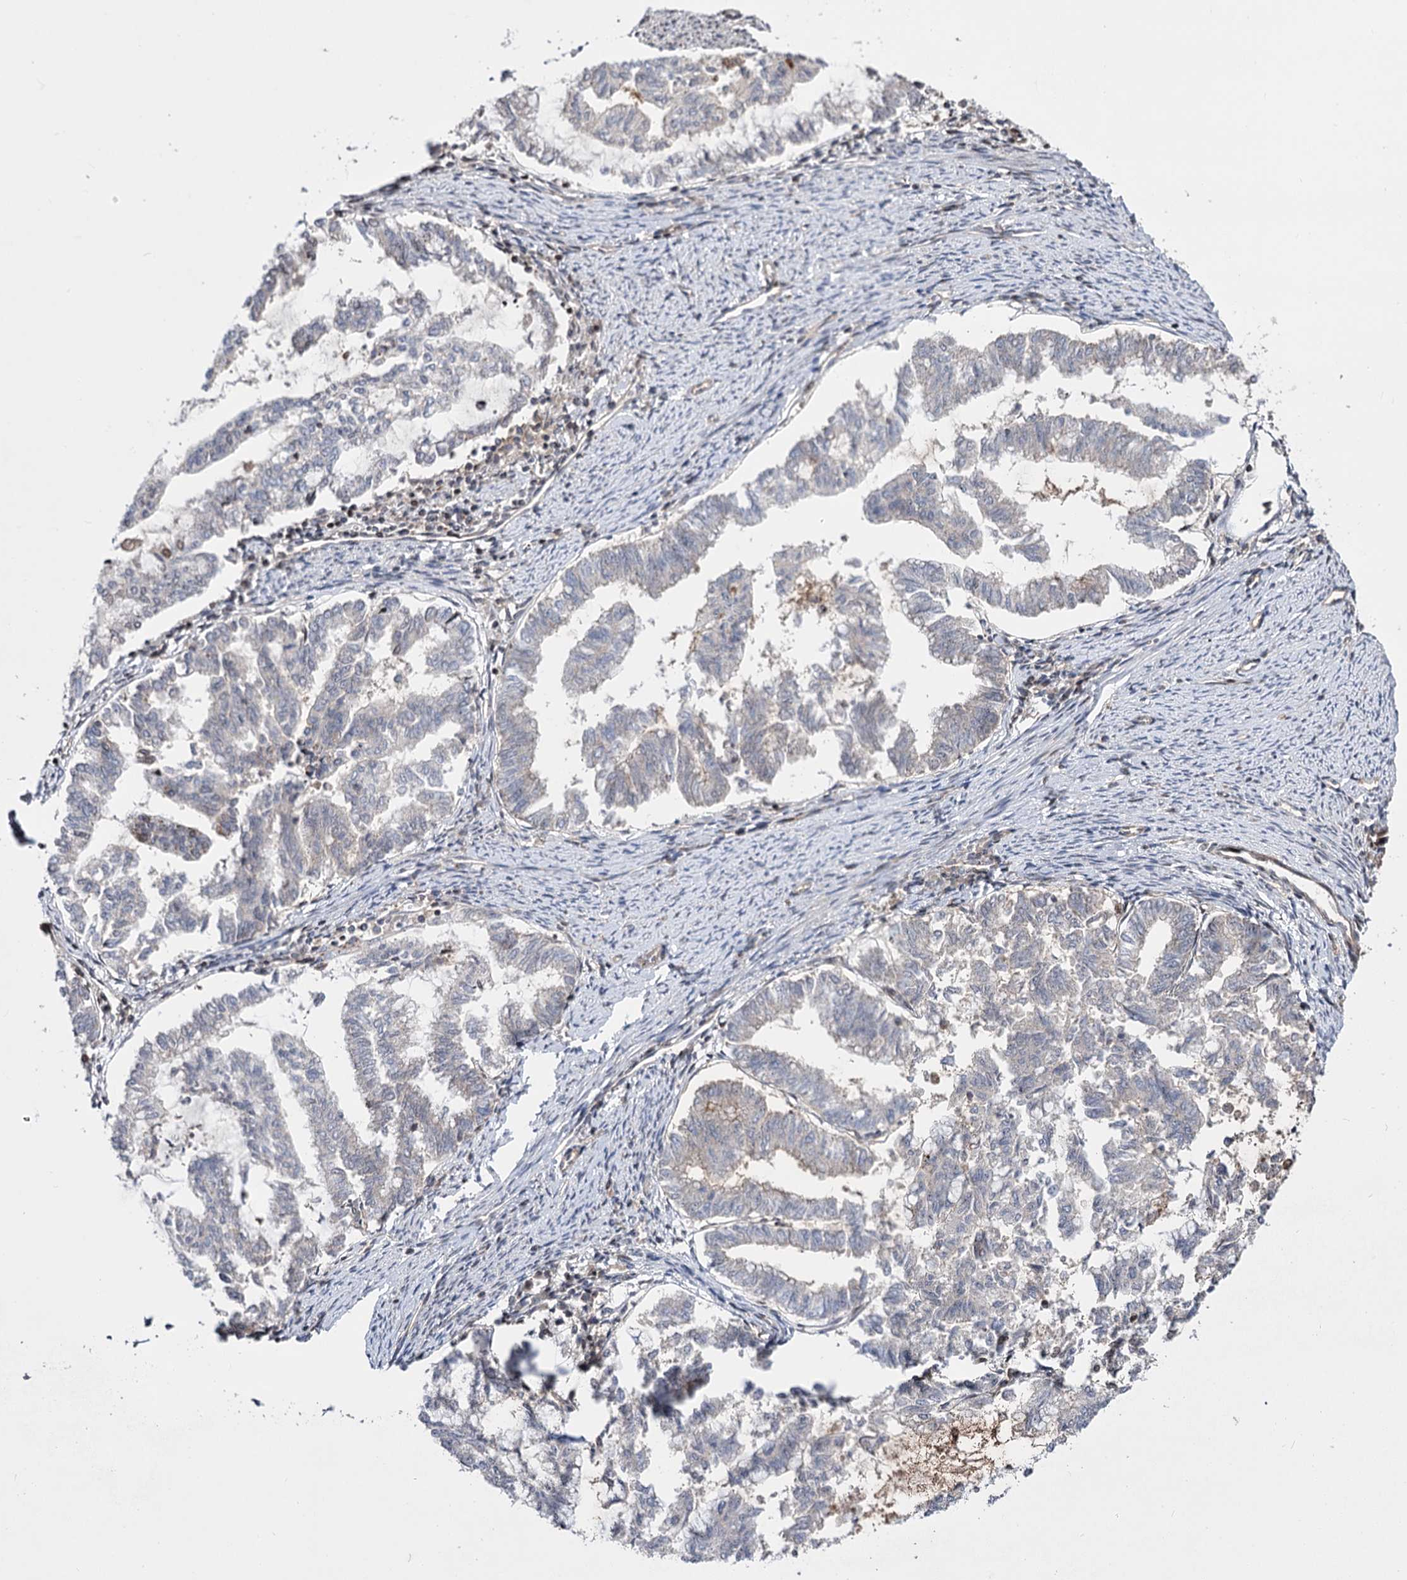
{"staining": {"intensity": "negative", "quantity": "none", "location": "none"}, "tissue": "endometrial cancer", "cell_type": "Tumor cells", "image_type": "cancer", "snomed": [{"axis": "morphology", "description": "Adenocarcinoma, NOS"}, {"axis": "topography", "description": "Endometrium"}], "caption": "High magnification brightfield microscopy of adenocarcinoma (endometrial) stained with DAB (brown) and counterstained with hematoxylin (blue): tumor cells show no significant expression. The staining is performed using DAB (3,3'-diaminobenzidine) brown chromogen with nuclei counter-stained in using hematoxylin.", "gene": "ZFYVE27", "patient": {"sex": "female", "age": 79}}